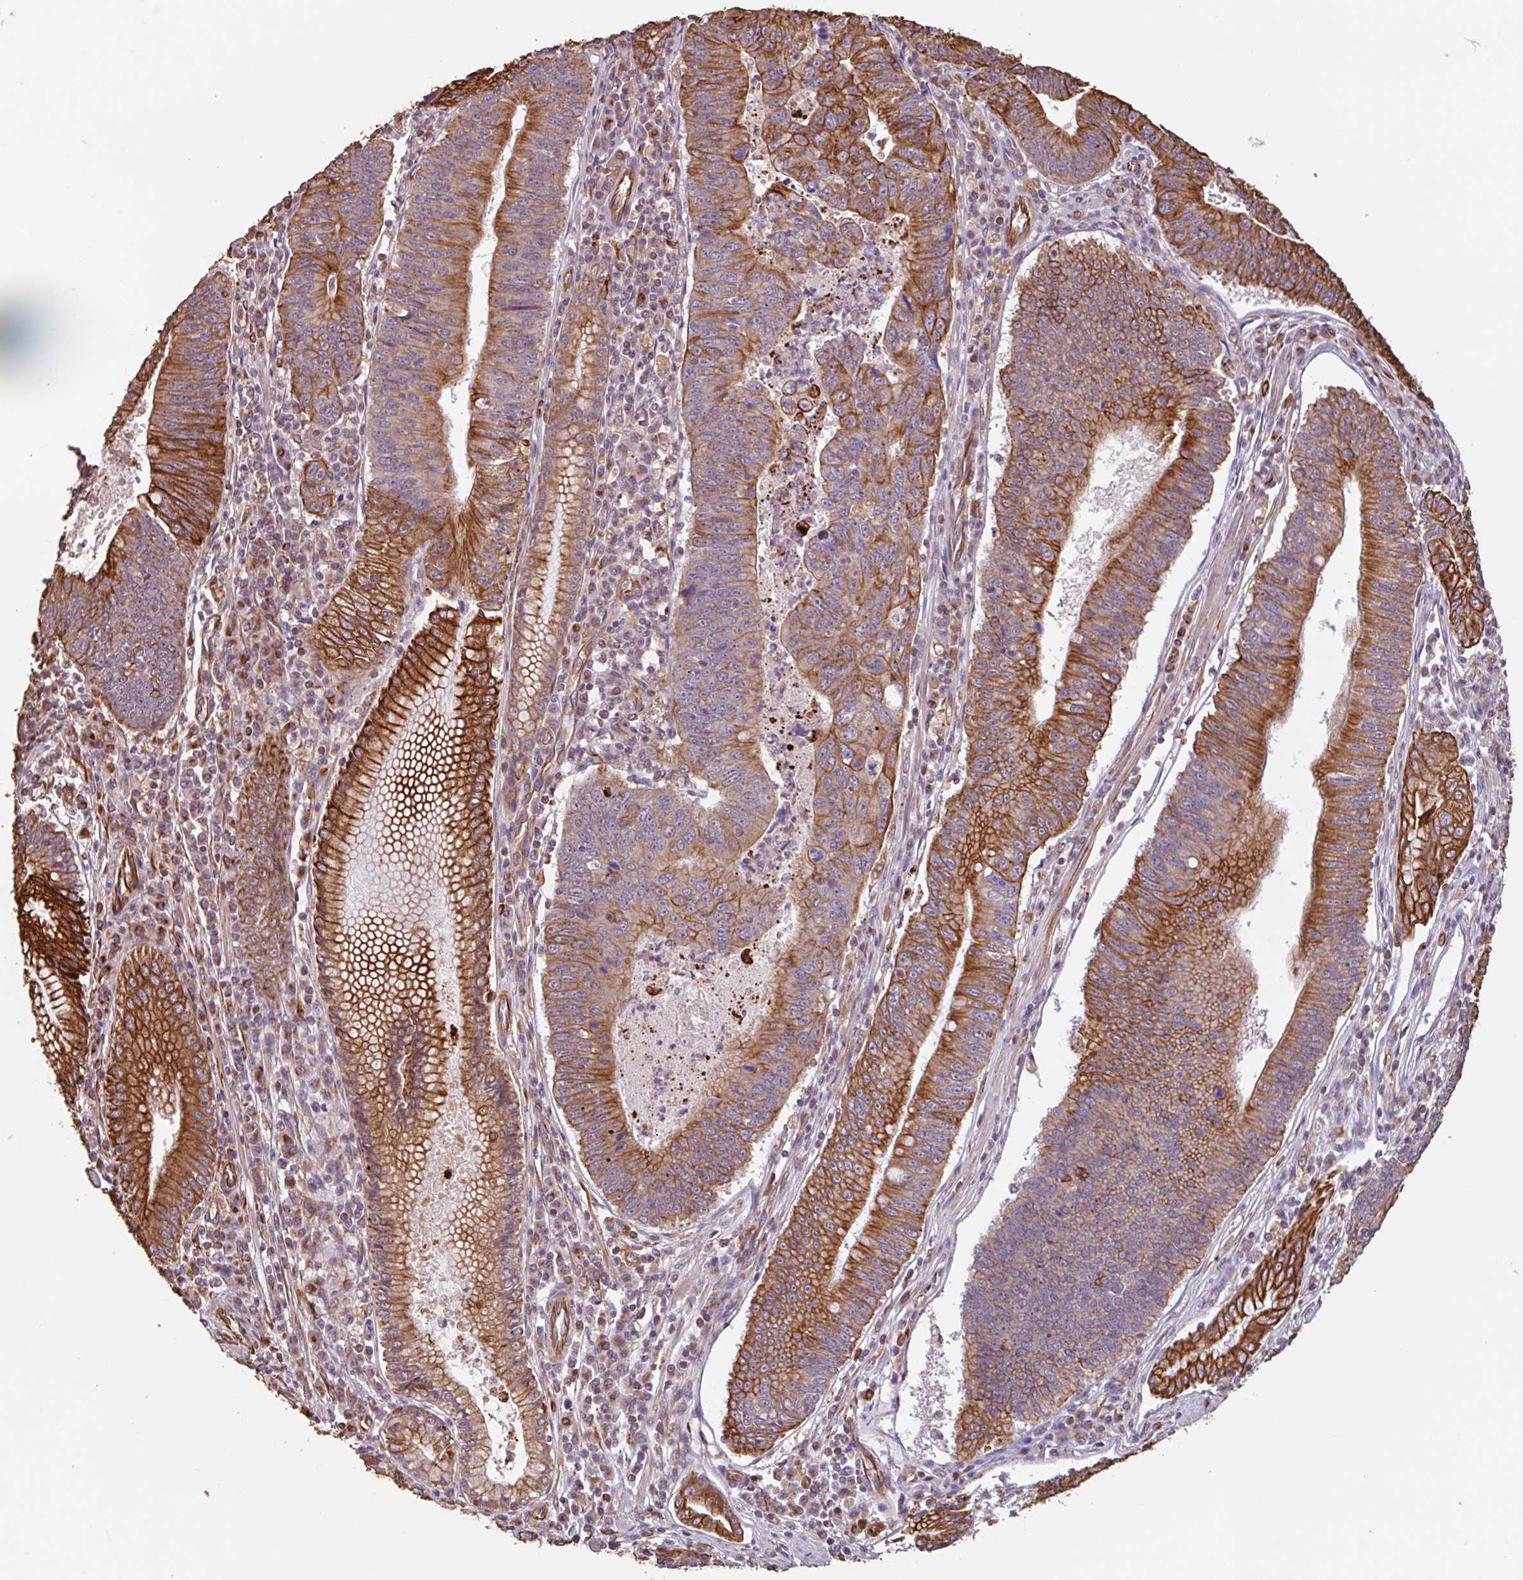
{"staining": {"intensity": "strong", "quantity": ">75%", "location": "cytoplasmic/membranous"}, "tissue": "stomach cancer", "cell_type": "Tumor cells", "image_type": "cancer", "snomed": [{"axis": "morphology", "description": "Adenocarcinoma, NOS"}, {"axis": "topography", "description": "Stomach"}], "caption": "Brown immunohistochemical staining in adenocarcinoma (stomach) reveals strong cytoplasmic/membranous positivity in approximately >75% of tumor cells. The protein of interest is shown in brown color, while the nuclei are stained blue.", "gene": "ZNF790", "patient": {"sex": "male", "age": 59}}